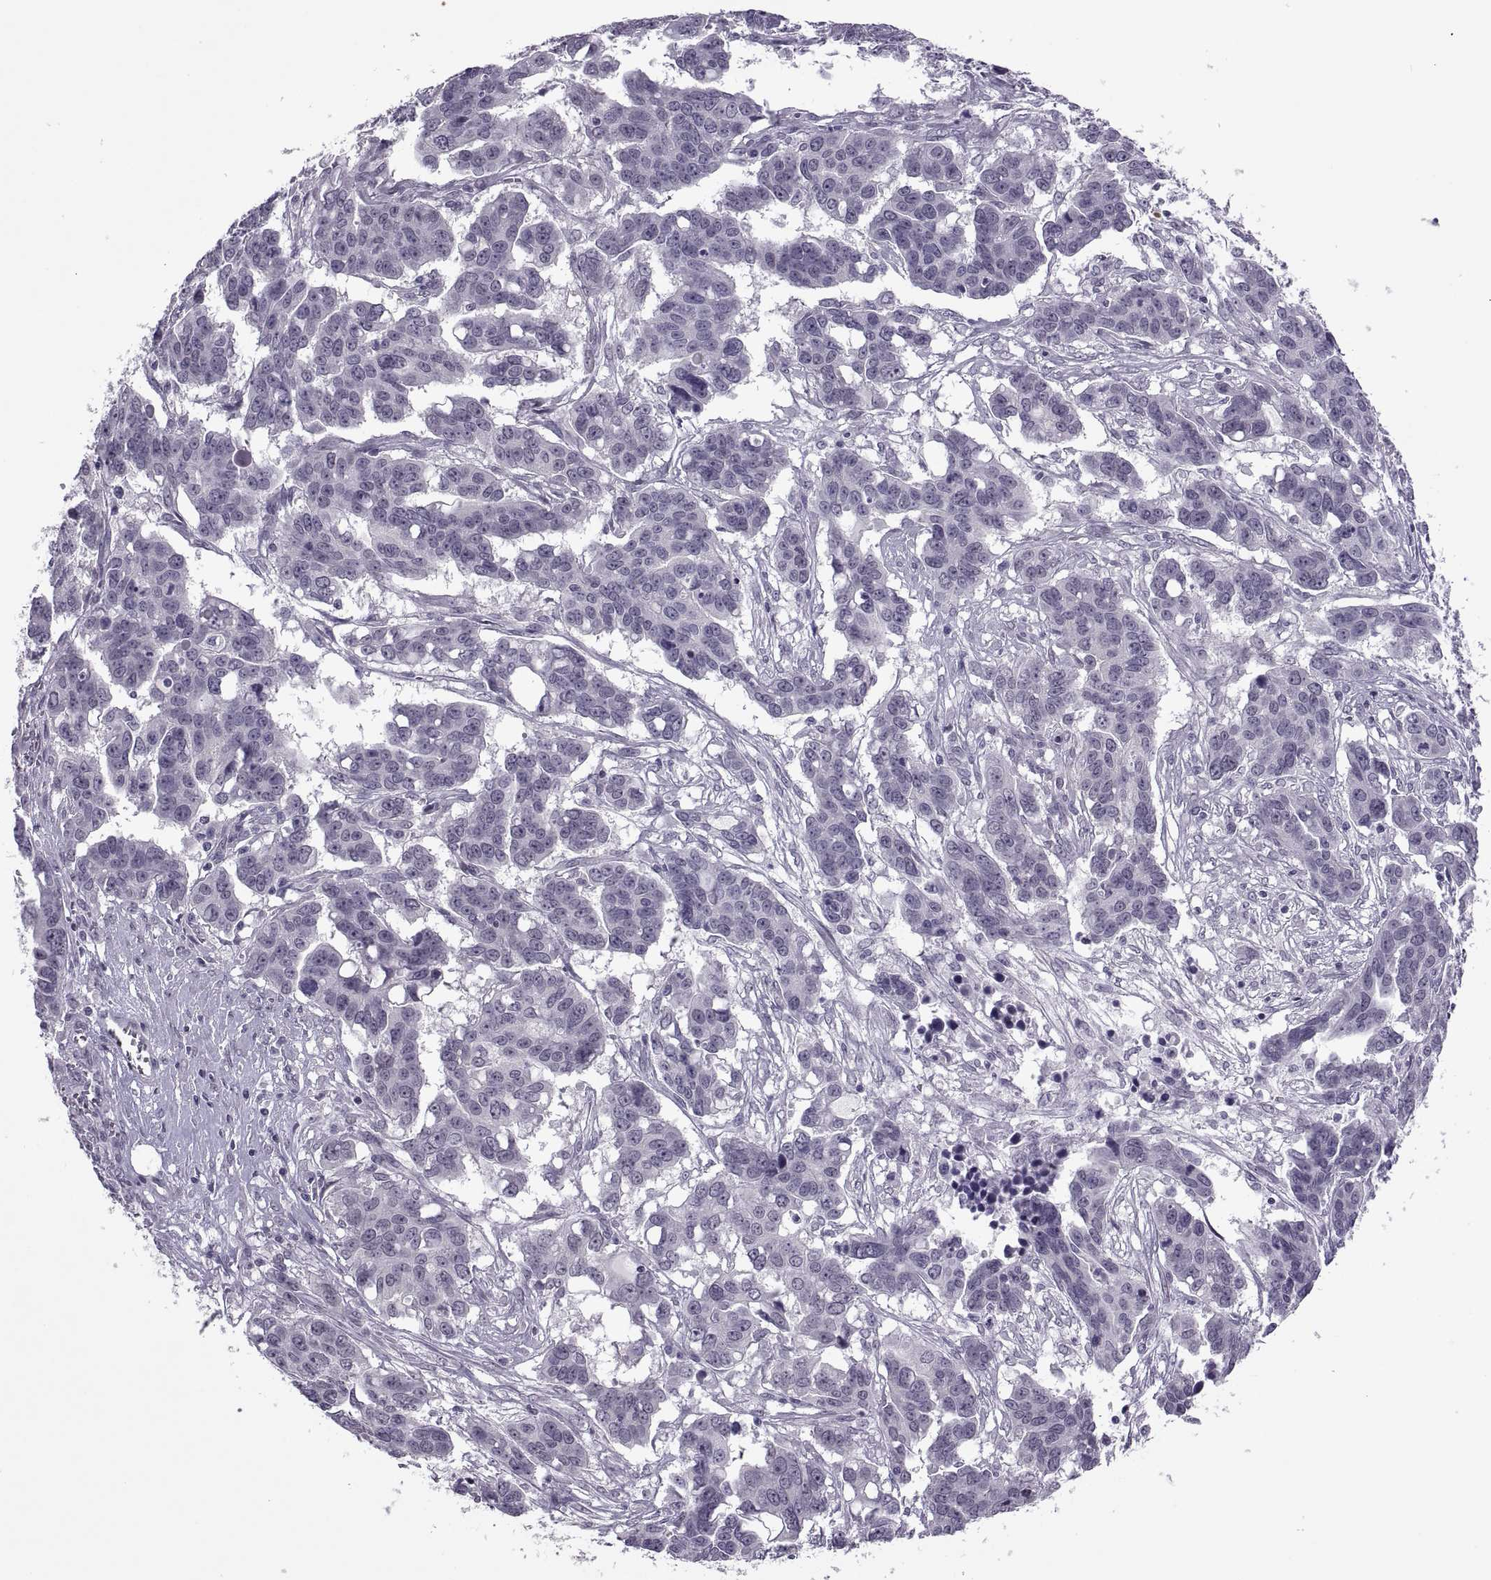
{"staining": {"intensity": "negative", "quantity": "none", "location": "none"}, "tissue": "ovarian cancer", "cell_type": "Tumor cells", "image_type": "cancer", "snomed": [{"axis": "morphology", "description": "Carcinoma, endometroid"}, {"axis": "topography", "description": "Ovary"}], "caption": "Immunohistochemical staining of endometroid carcinoma (ovarian) shows no significant positivity in tumor cells.", "gene": "ODF3", "patient": {"sex": "female", "age": 78}}